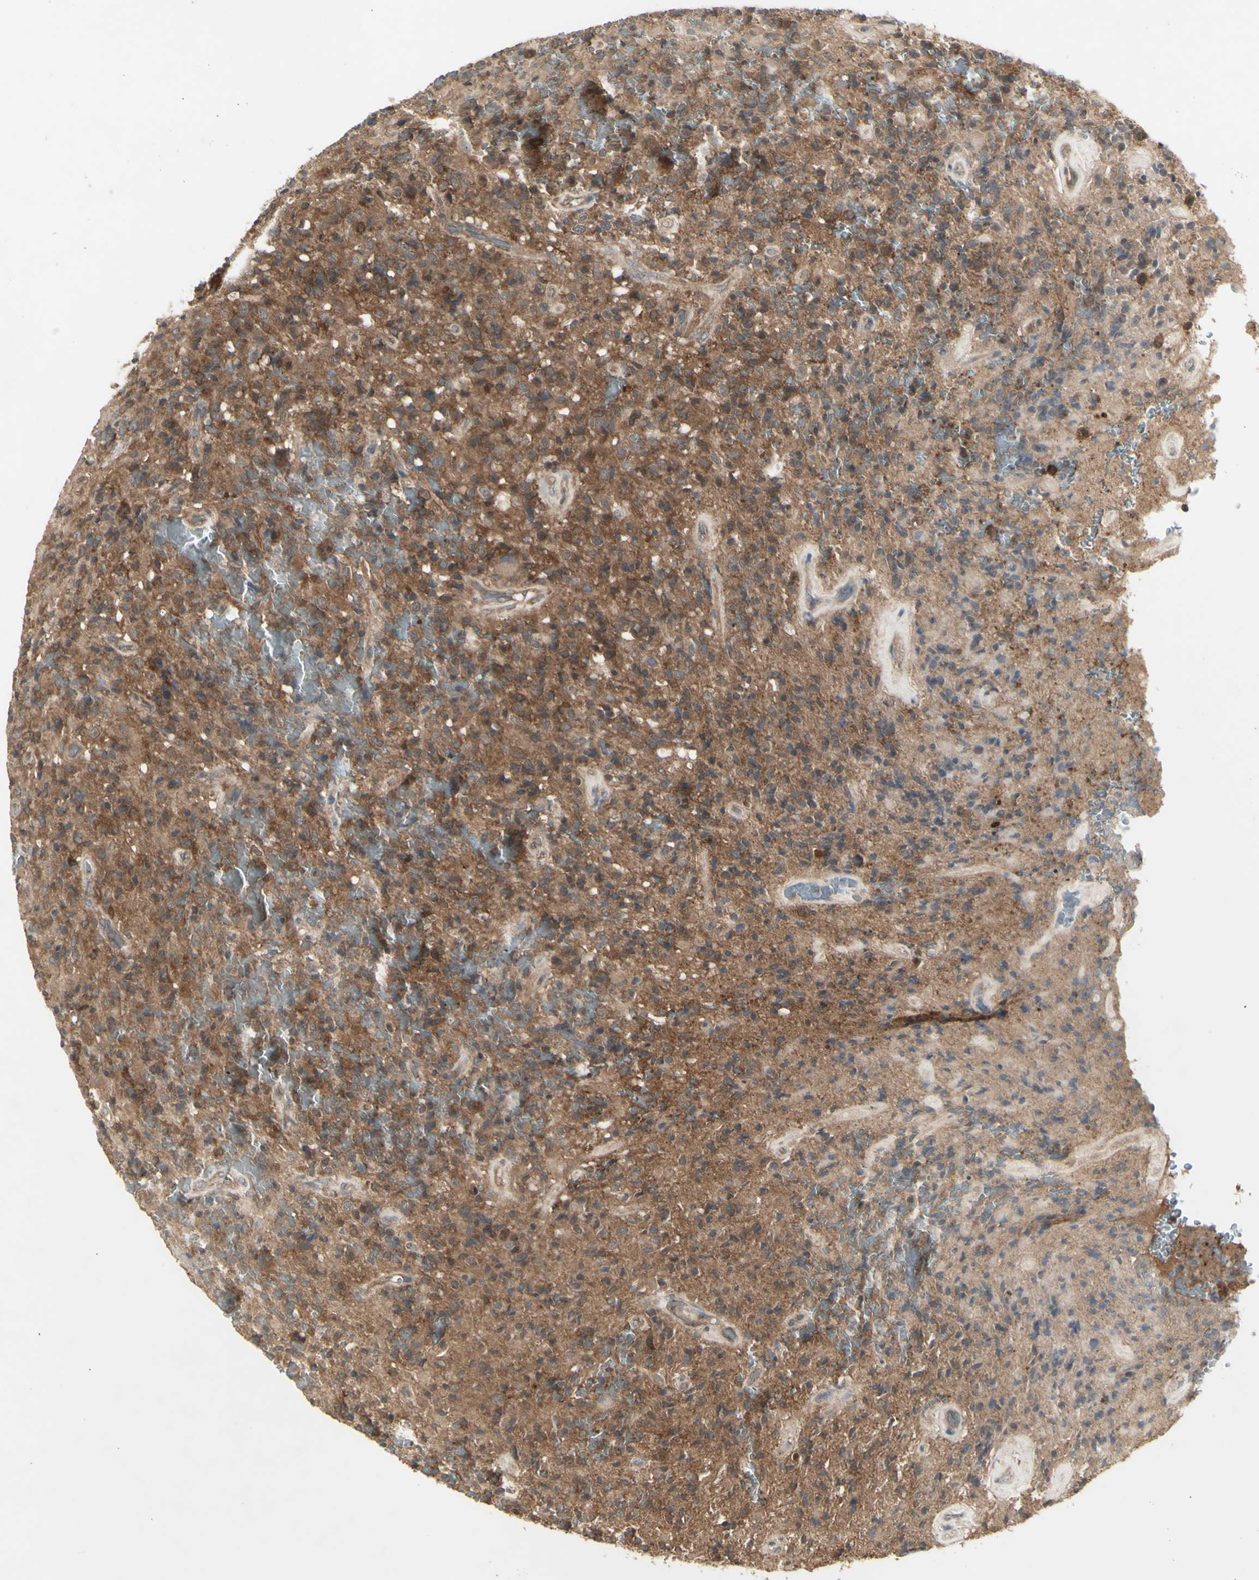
{"staining": {"intensity": "moderate", "quantity": ">75%", "location": "cytoplasmic/membranous"}, "tissue": "glioma", "cell_type": "Tumor cells", "image_type": "cancer", "snomed": [{"axis": "morphology", "description": "Glioma, malignant, High grade"}, {"axis": "topography", "description": "Brain"}], "caption": "Protein analysis of glioma tissue demonstrates moderate cytoplasmic/membranous positivity in approximately >75% of tumor cells.", "gene": "CHURC1-FNTB", "patient": {"sex": "male", "age": 71}}